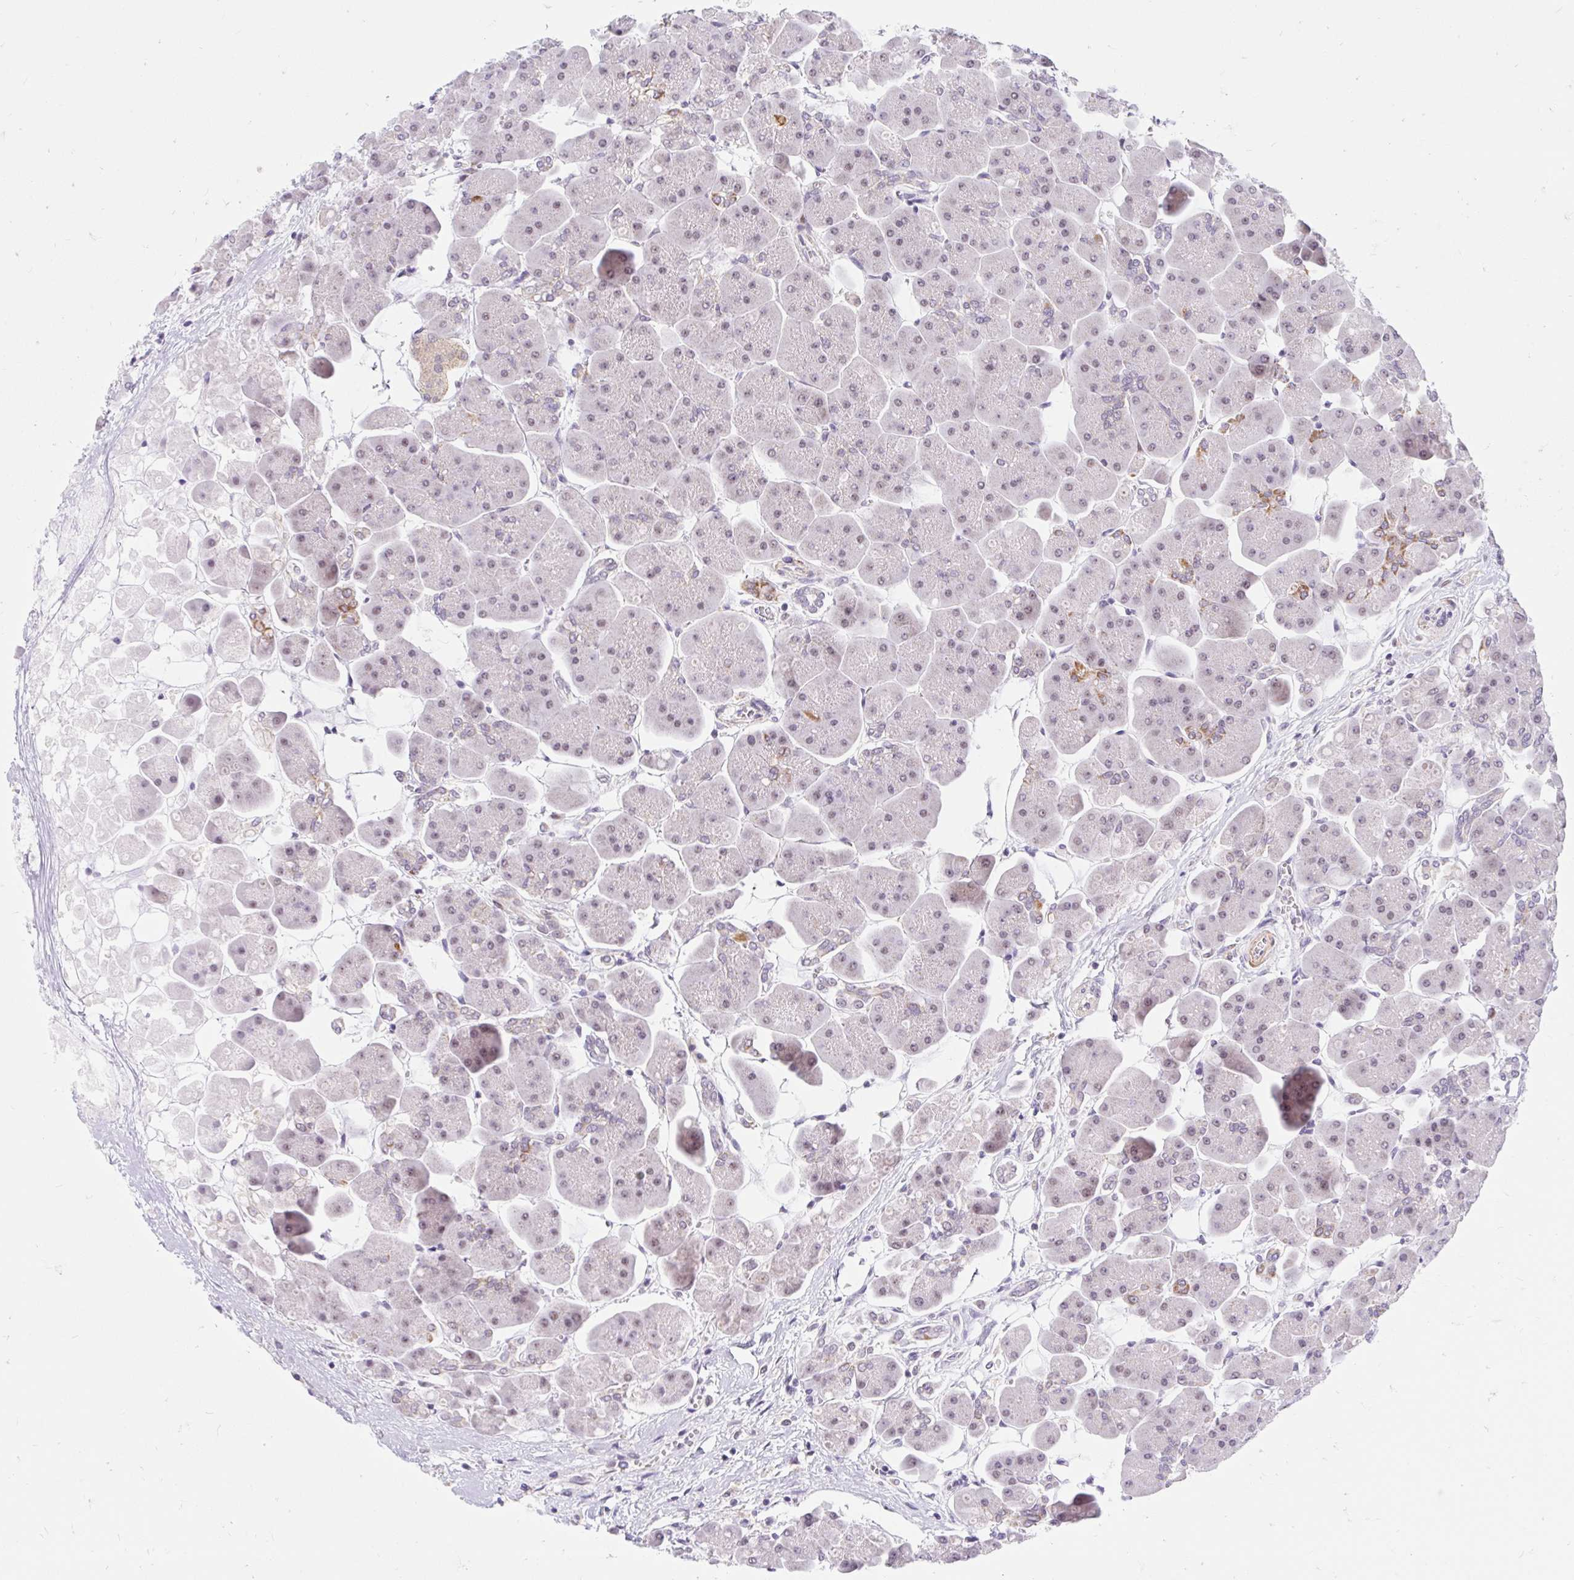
{"staining": {"intensity": "moderate", "quantity": "<25%", "location": "cytoplasmic/membranous"}, "tissue": "pancreas", "cell_type": "Exocrine glandular cells", "image_type": "normal", "snomed": [{"axis": "morphology", "description": "Normal tissue, NOS"}, {"axis": "topography", "description": "Pancreas"}], "caption": "Approximately <25% of exocrine glandular cells in unremarkable pancreas display moderate cytoplasmic/membranous protein positivity as visualized by brown immunohistochemical staining.", "gene": "ITPK1", "patient": {"sex": "male", "age": 66}}